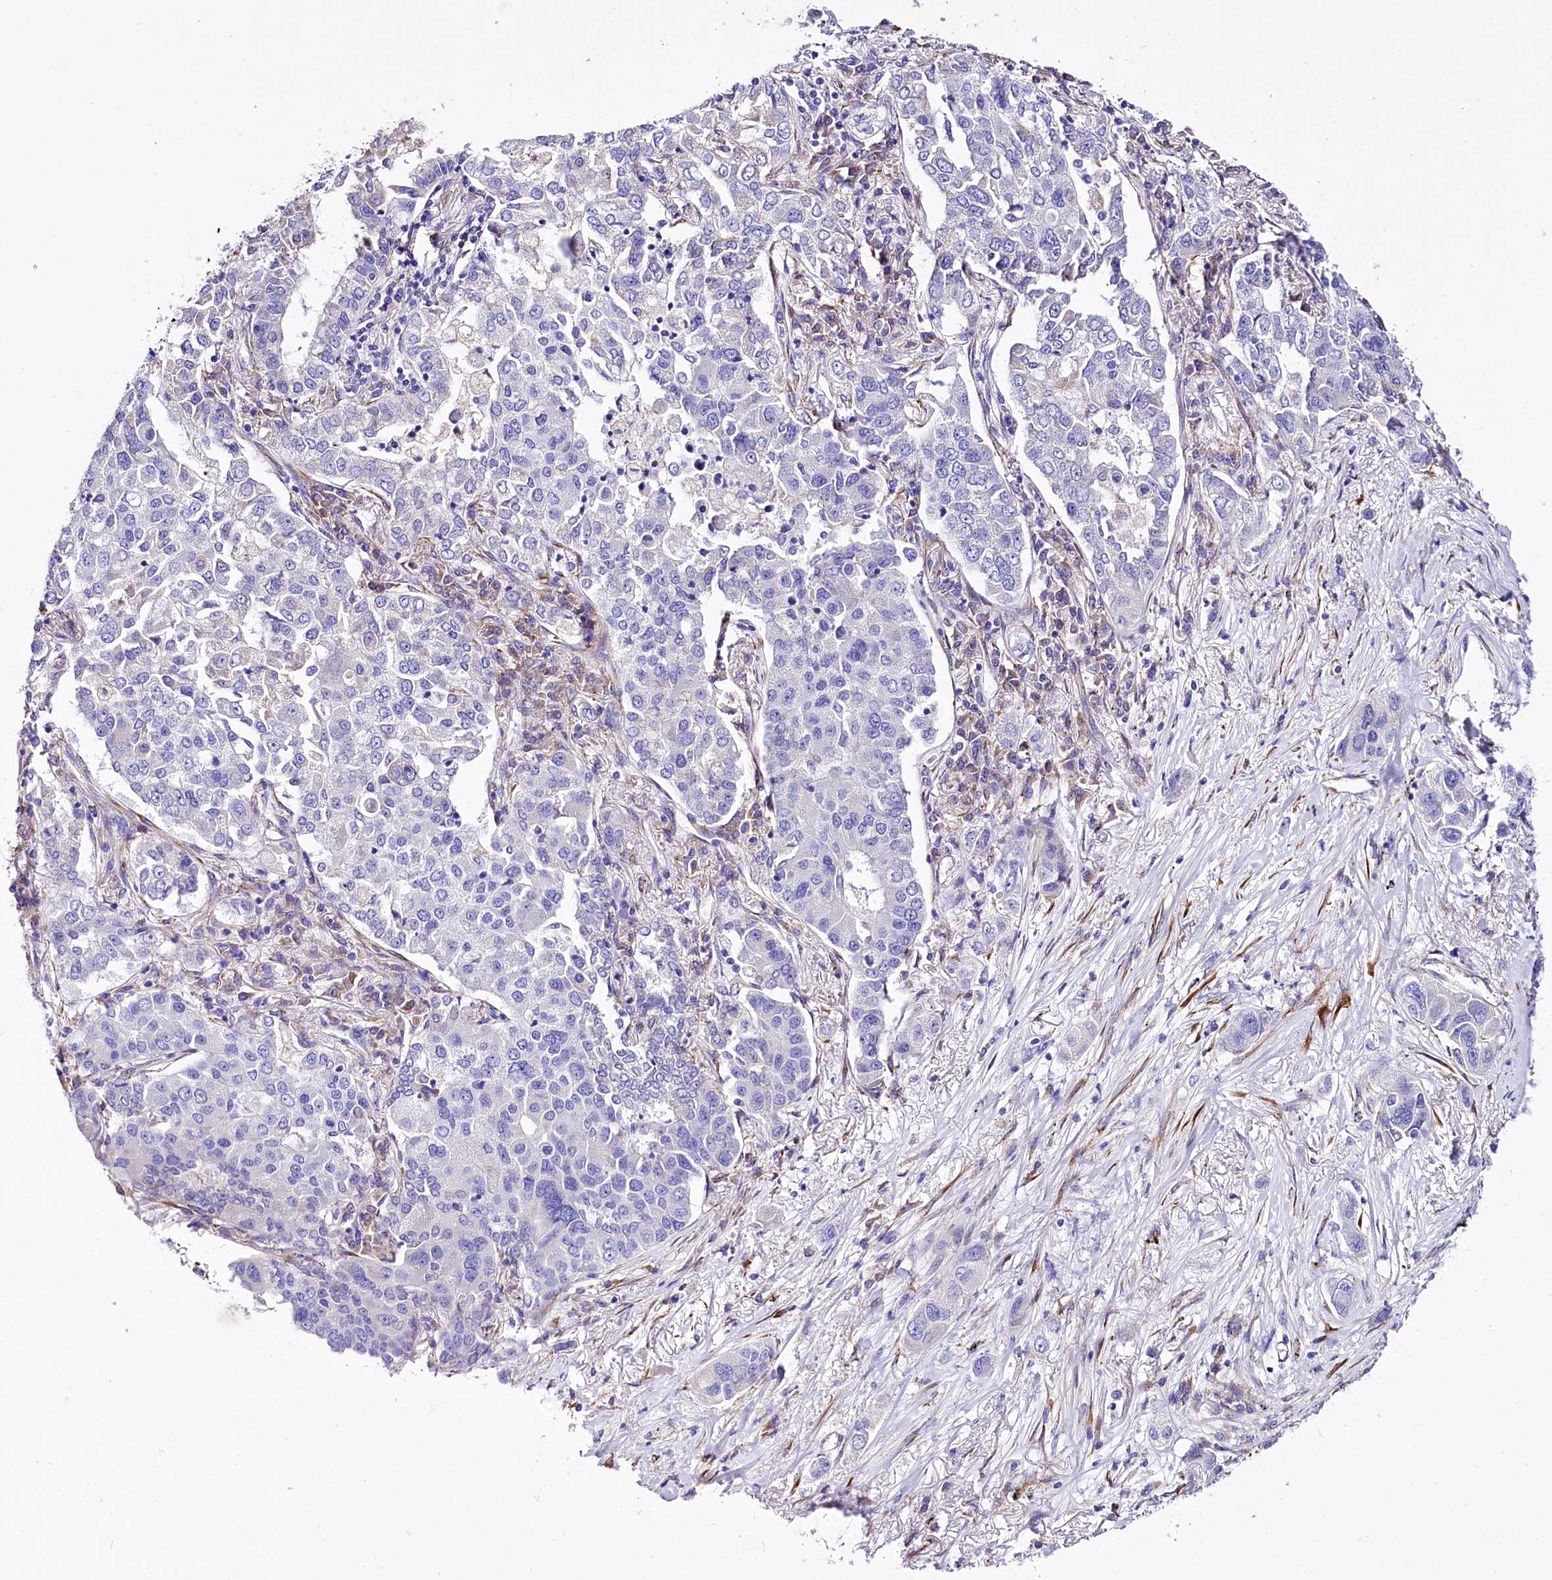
{"staining": {"intensity": "negative", "quantity": "none", "location": "none"}, "tissue": "lung cancer", "cell_type": "Tumor cells", "image_type": "cancer", "snomed": [{"axis": "morphology", "description": "Adenocarcinoma, NOS"}, {"axis": "topography", "description": "Lung"}], "caption": "IHC photomicrograph of human lung adenocarcinoma stained for a protein (brown), which reveals no positivity in tumor cells.", "gene": "A2ML1", "patient": {"sex": "male", "age": 49}}